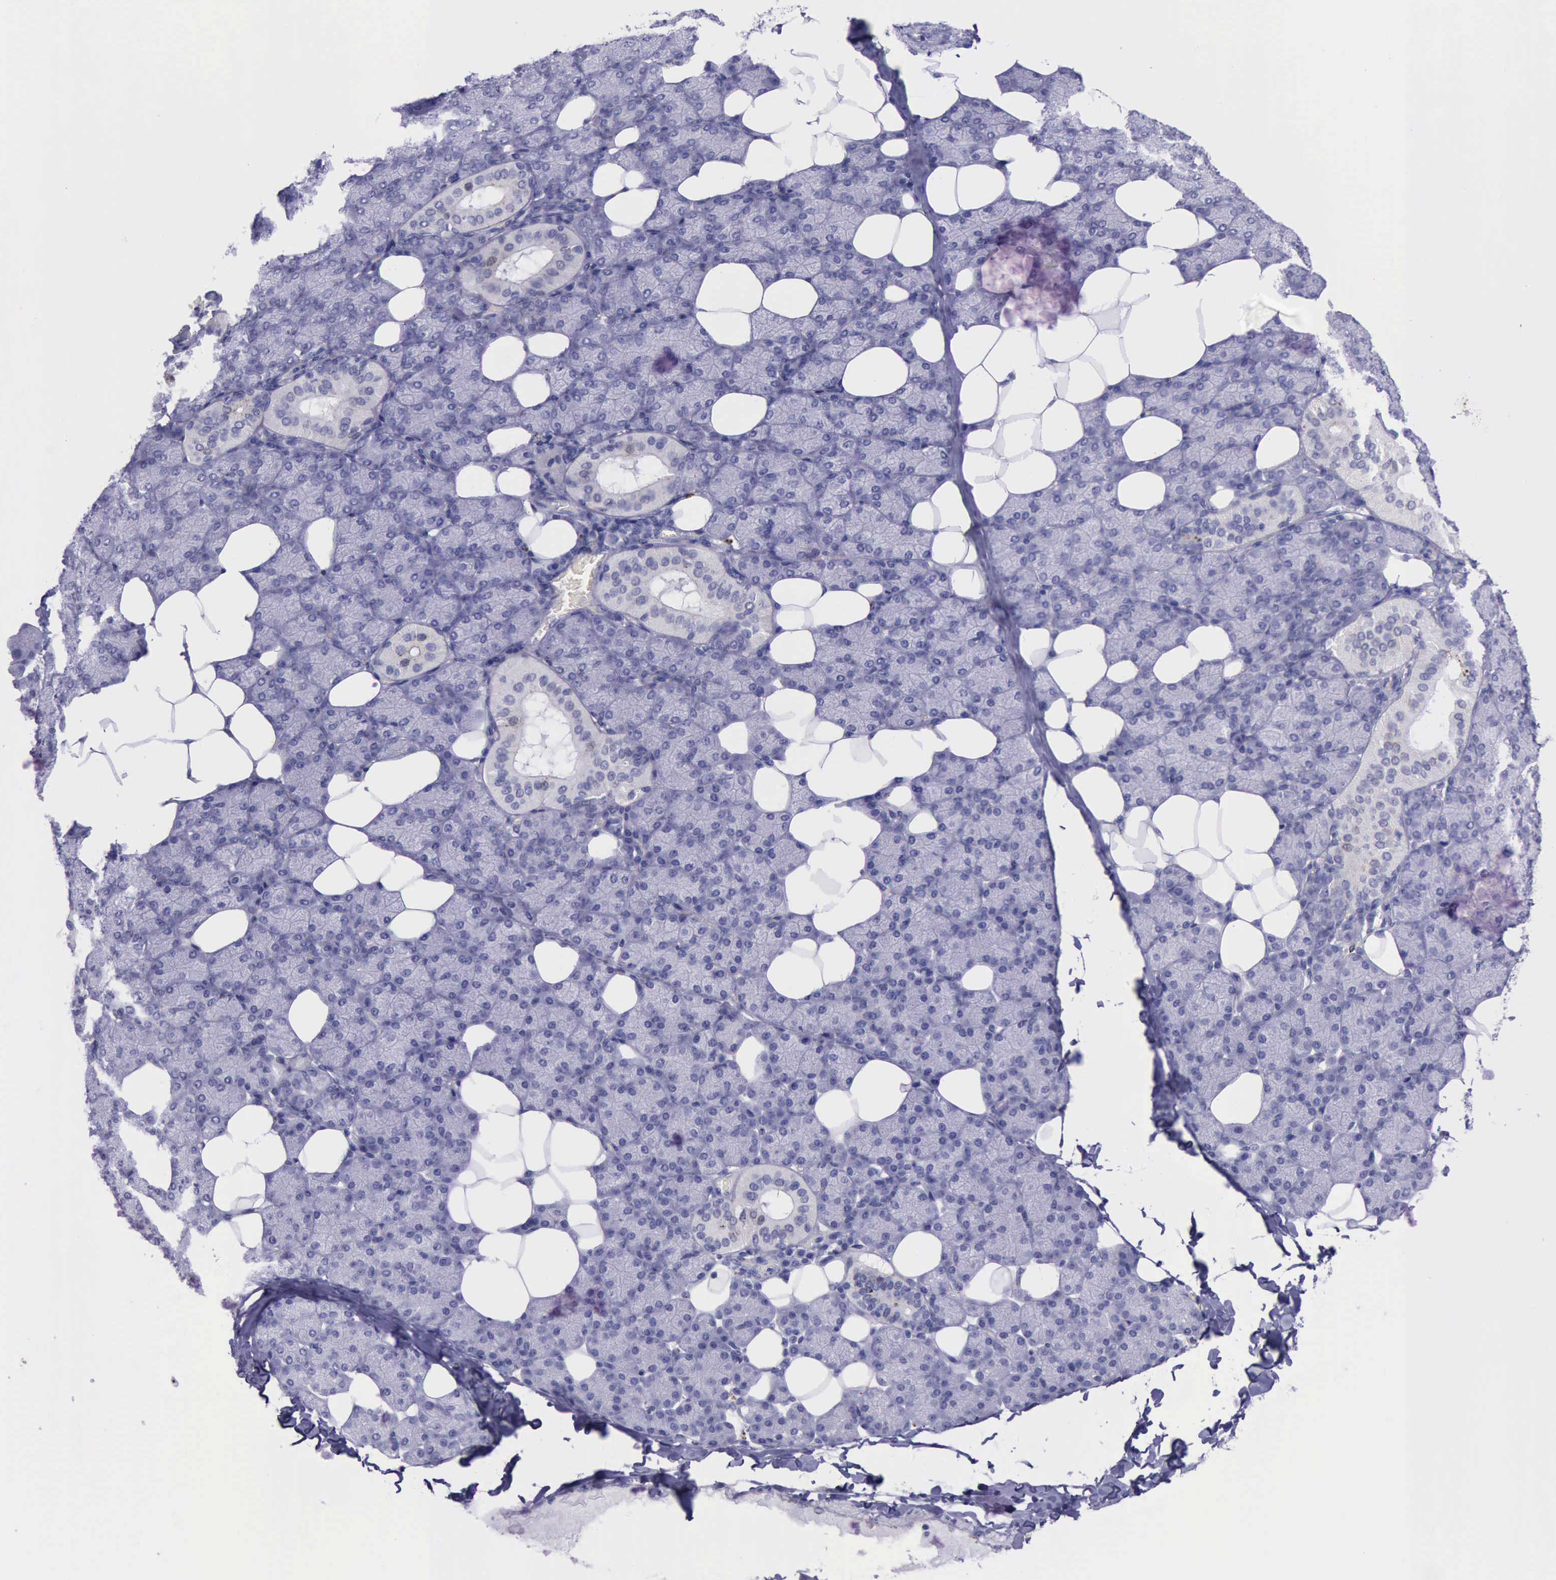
{"staining": {"intensity": "weak", "quantity": "<25%", "location": "cytoplasmic/membranous"}, "tissue": "salivary gland", "cell_type": "Glandular cells", "image_type": "normal", "snomed": [{"axis": "morphology", "description": "Normal tissue, NOS"}, {"axis": "topography", "description": "Lymph node"}, {"axis": "topography", "description": "Salivary gland"}], "caption": "Immunohistochemical staining of unremarkable human salivary gland demonstrates no significant expression in glandular cells.", "gene": "GLA", "patient": {"sex": "male", "age": 8}}